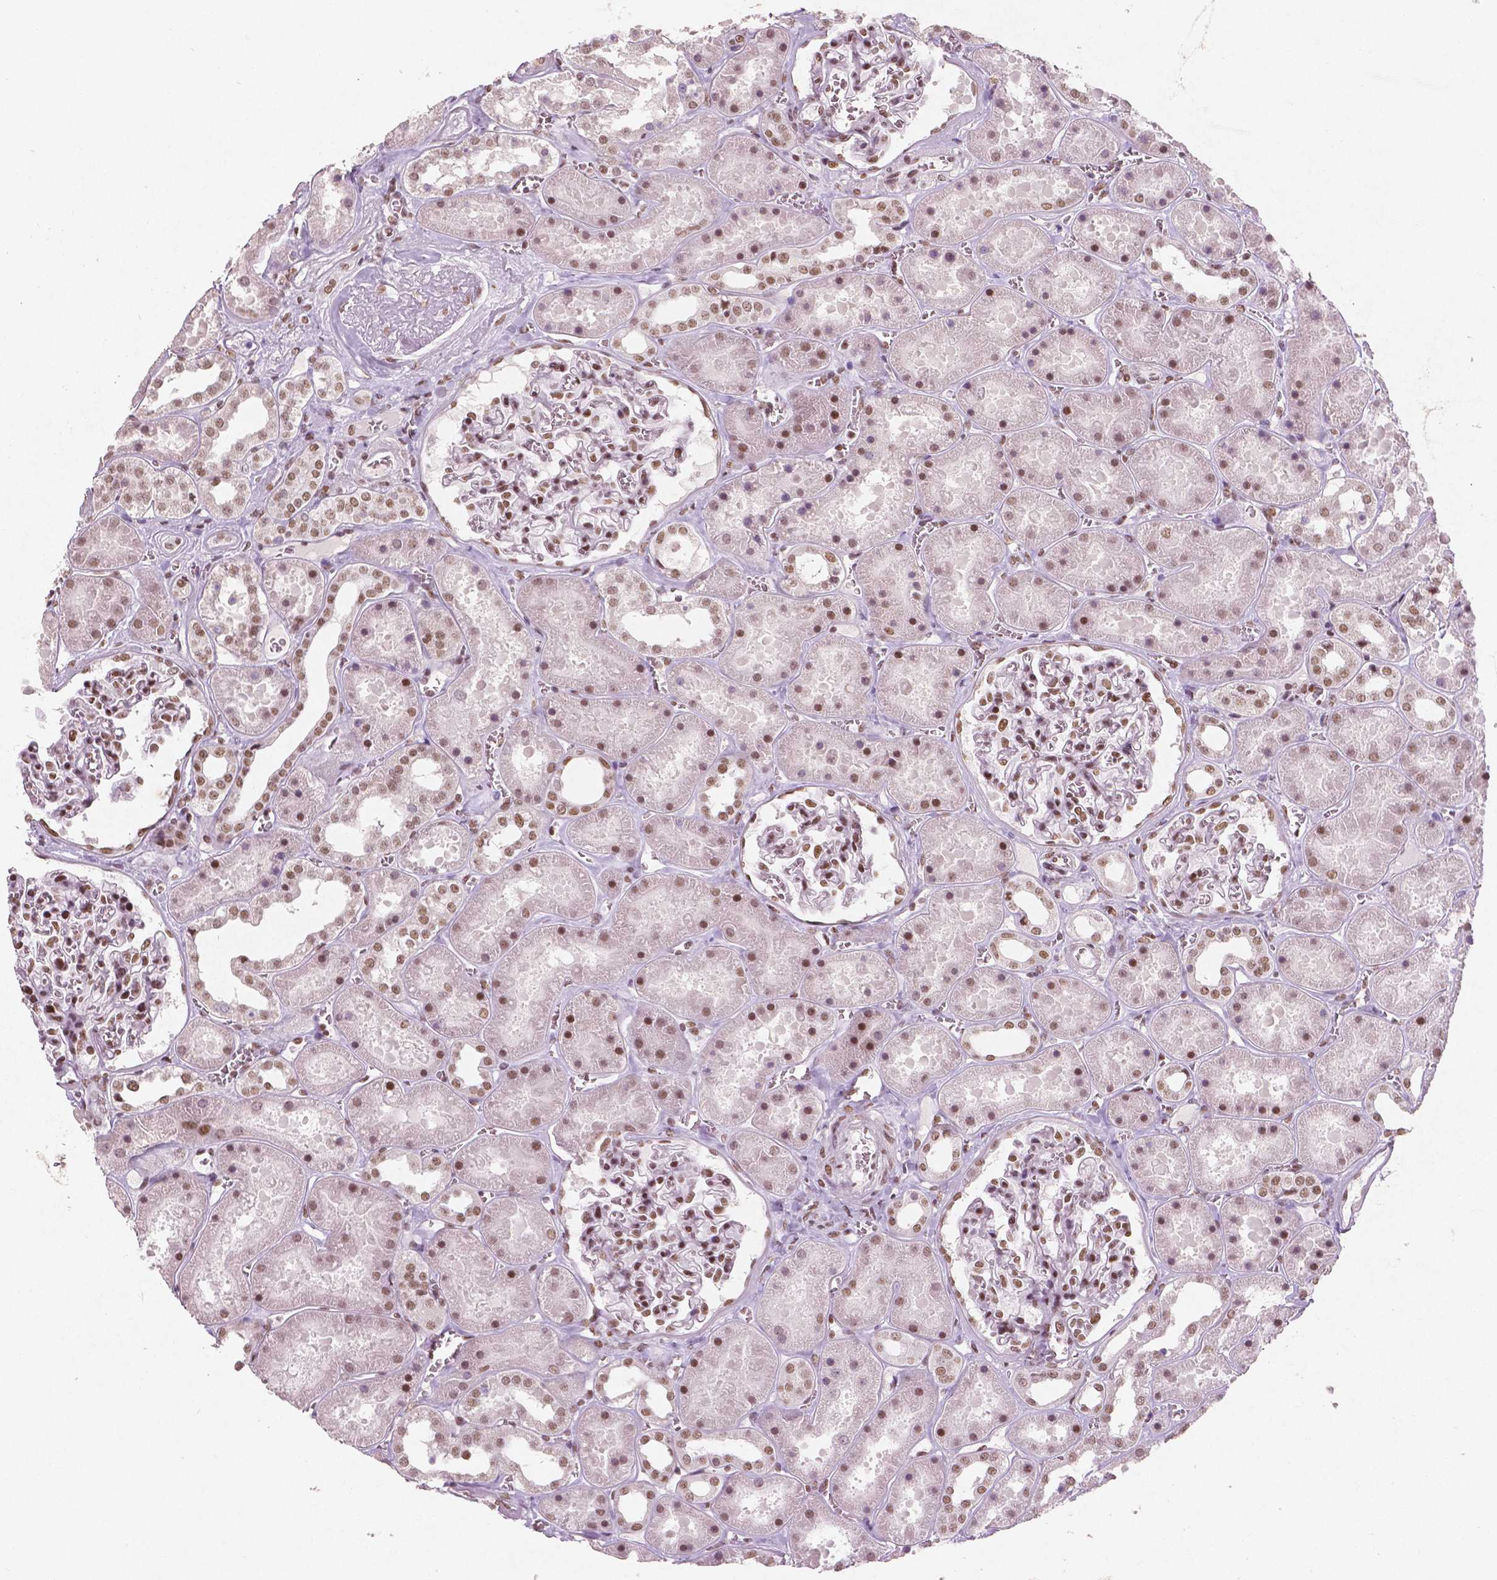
{"staining": {"intensity": "moderate", "quantity": ">75%", "location": "nuclear"}, "tissue": "kidney", "cell_type": "Cells in glomeruli", "image_type": "normal", "snomed": [{"axis": "morphology", "description": "Normal tissue, NOS"}, {"axis": "topography", "description": "Kidney"}], "caption": "The histopathology image demonstrates staining of normal kidney, revealing moderate nuclear protein expression (brown color) within cells in glomeruli.", "gene": "BRD4", "patient": {"sex": "female", "age": 41}}